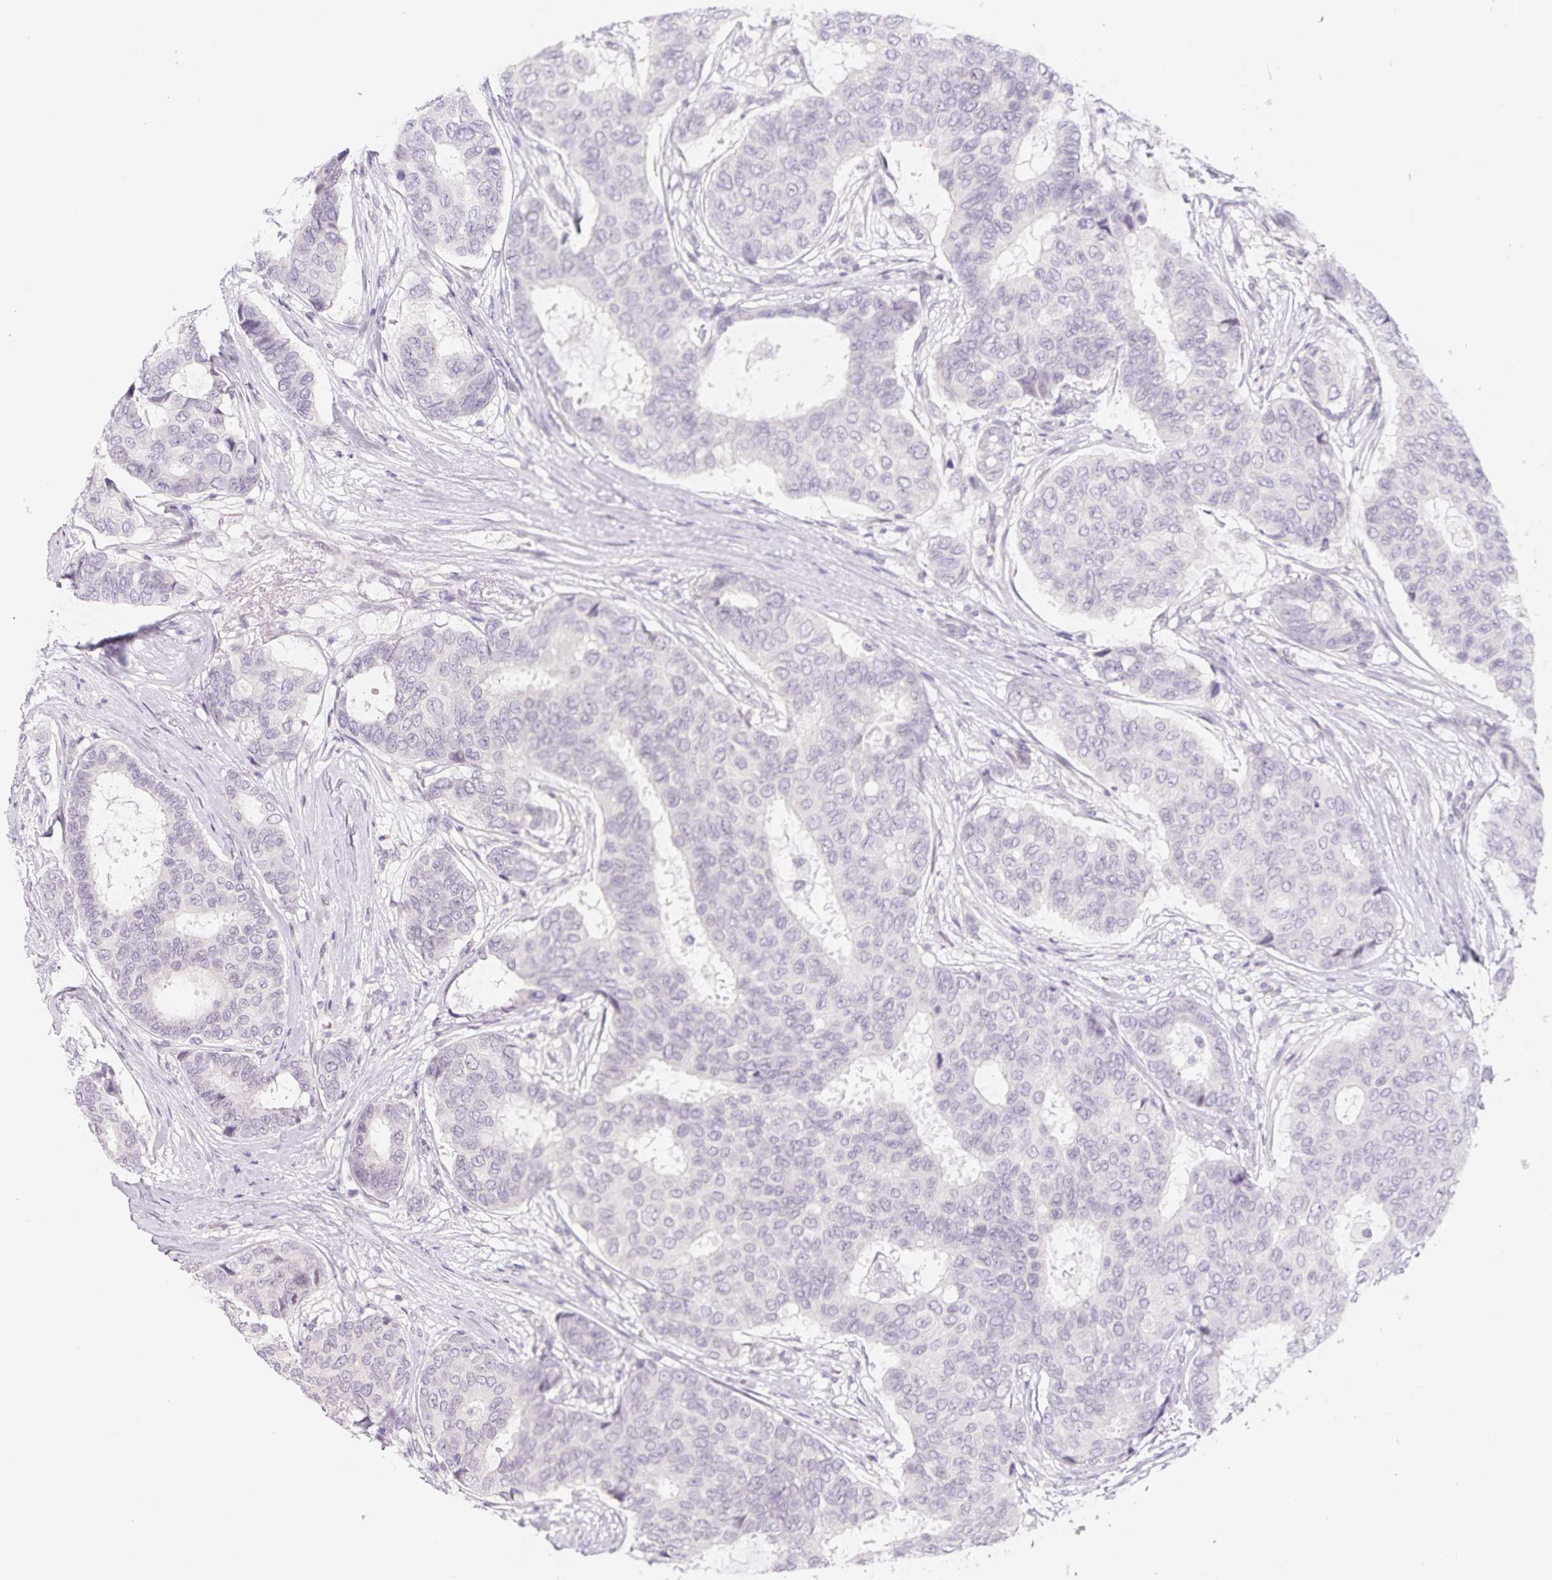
{"staining": {"intensity": "negative", "quantity": "none", "location": "none"}, "tissue": "breast cancer", "cell_type": "Tumor cells", "image_type": "cancer", "snomed": [{"axis": "morphology", "description": "Duct carcinoma"}, {"axis": "topography", "description": "Breast"}], "caption": "This micrograph is of intraductal carcinoma (breast) stained with IHC to label a protein in brown with the nuclei are counter-stained blue. There is no expression in tumor cells.", "gene": "MORC1", "patient": {"sex": "female", "age": 75}}